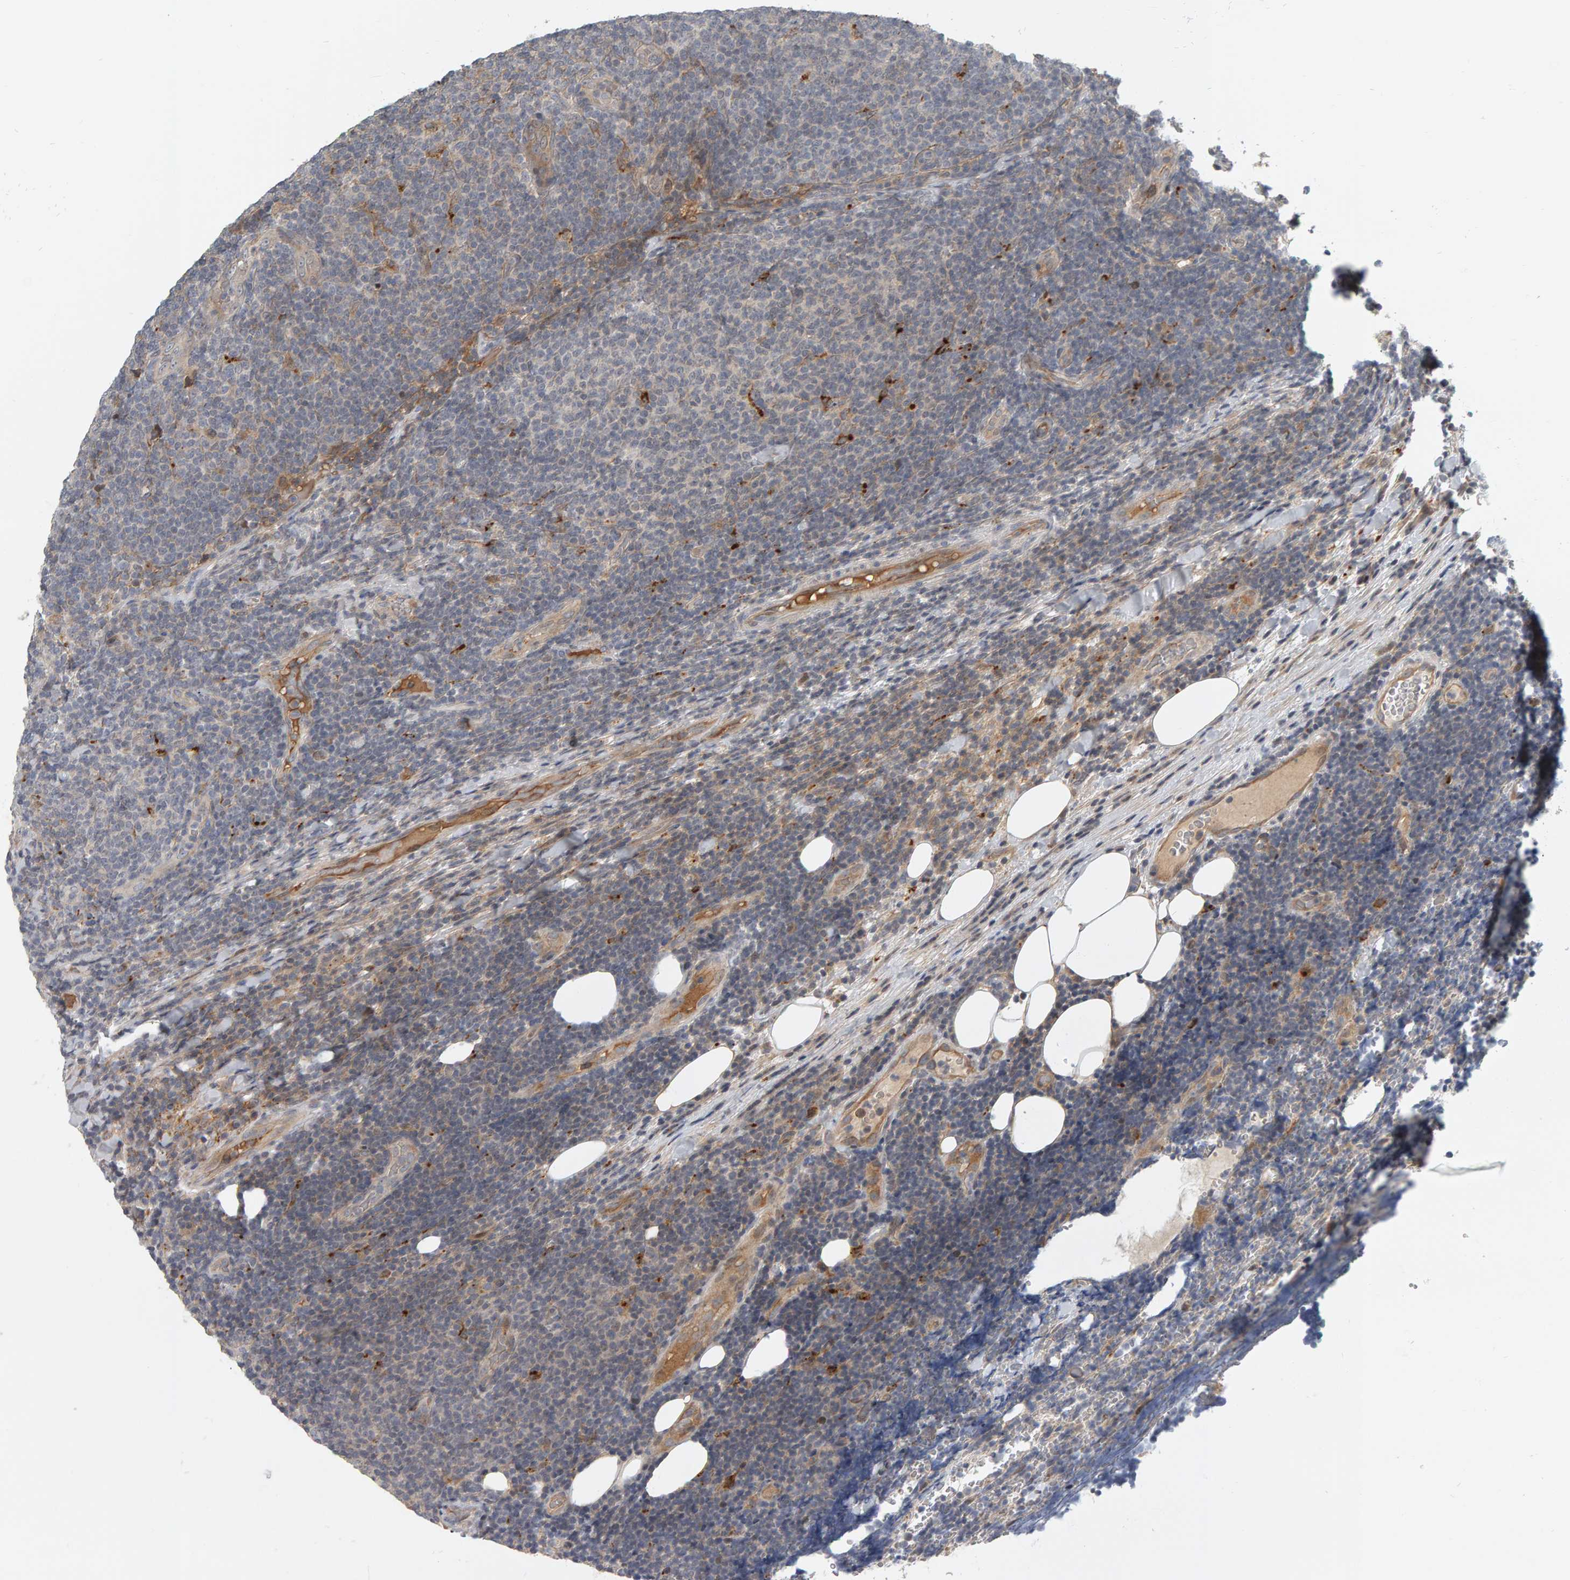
{"staining": {"intensity": "weak", "quantity": "<25%", "location": "cytoplasmic/membranous"}, "tissue": "lymphoma", "cell_type": "Tumor cells", "image_type": "cancer", "snomed": [{"axis": "morphology", "description": "Malignant lymphoma, non-Hodgkin's type, Low grade"}, {"axis": "topography", "description": "Lymph node"}], "caption": "Photomicrograph shows no protein positivity in tumor cells of low-grade malignant lymphoma, non-Hodgkin's type tissue.", "gene": "ZNF160", "patient": {"sex": "male", "age": 66}}